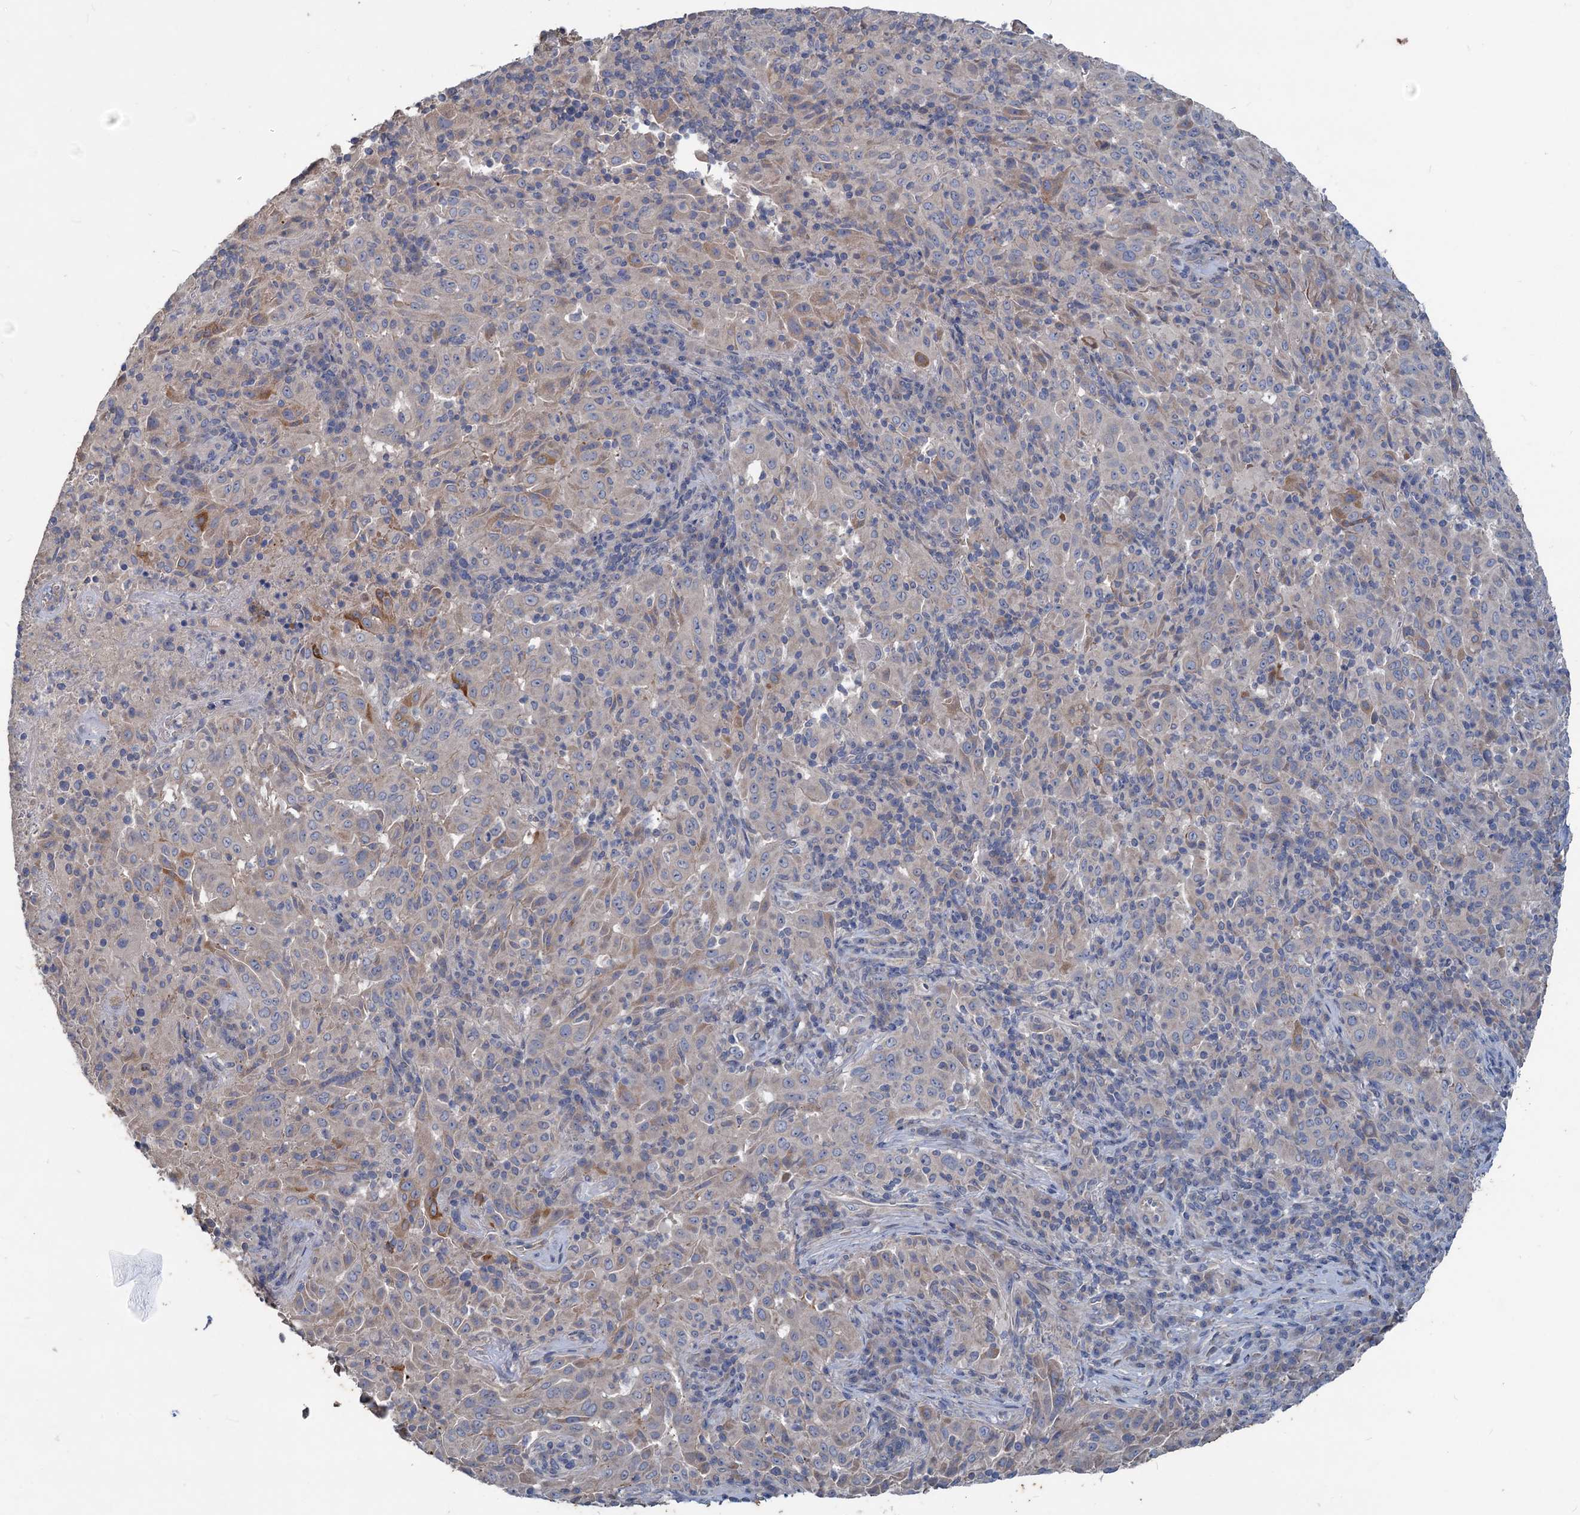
{"staining": {"intensity": "weak", "quantity": "<25%", "location": "cytoplasmic/membranous"}, "tissue": "pancreatic cancer", "cell_type": "Tumor cells", "image_type": "cancer", "snomed": [{"axis": "morphology", "description": "Adenocarcinoma, NOS"}, {"axis": "topography", "description": "Pancreas"}], "caption": "This is an immunohistochemistry photomicrograph of adenocarcinoma (pancreatic). There is no staining in tumor cells.", "gene": "SLC2A7", "patient": {"sex": "male", "age": 63}}